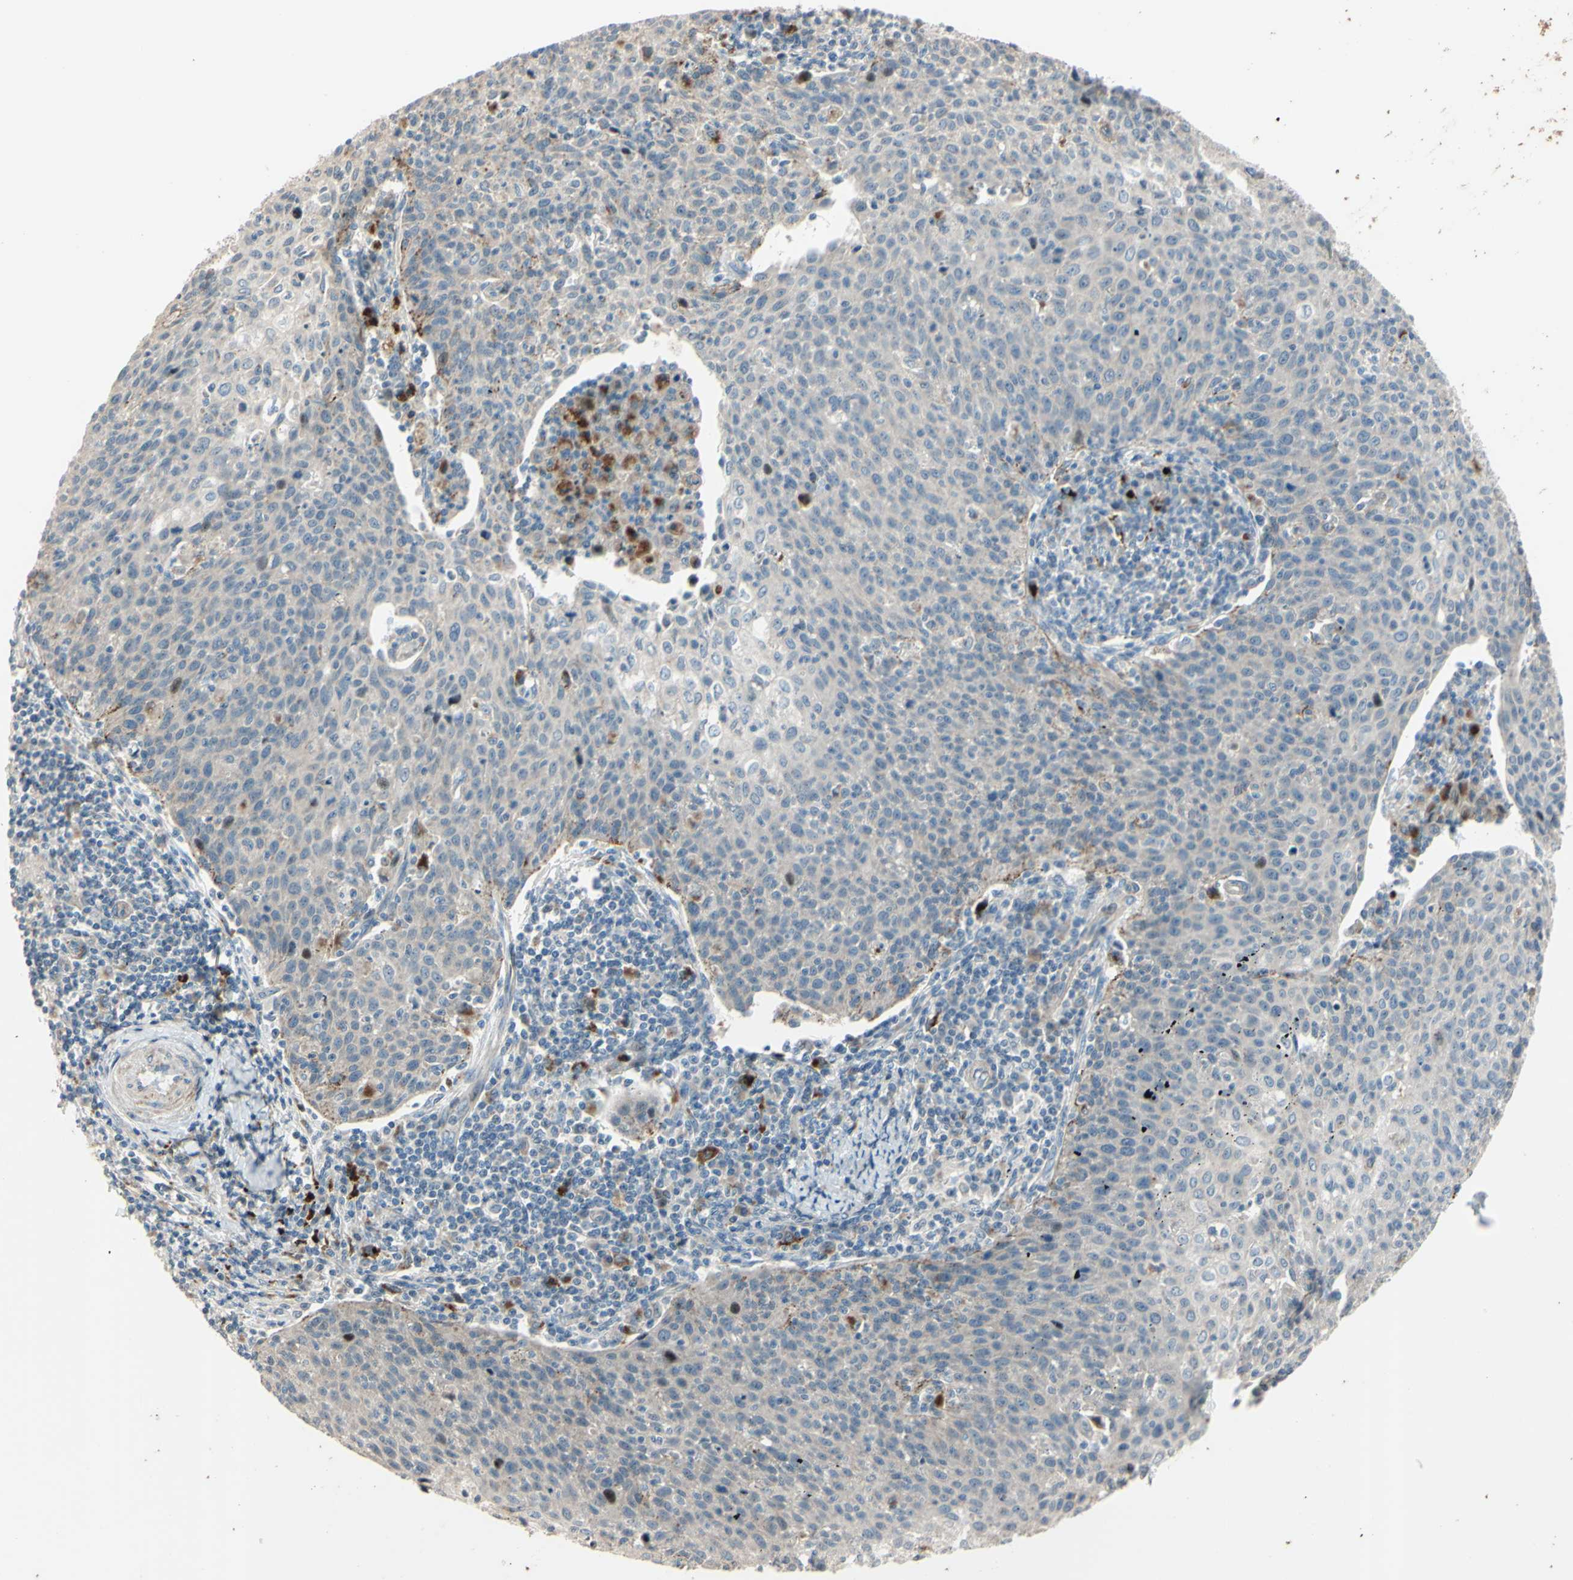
{"staining": {"intensity": "negative", "quantity": "none", "location": "none"}, "tissue": "cervical cancer", "cell_type": "Tumor cells", "image_type": "cancer", "snomed": [{"axis": "morphology", "description": "Squamous cell carcinoma, NOS"}, {"axis": "topography", "description": "Cervix"}], "caption": "The immunohistochemistry photomicrograph has no significant staining in tumor cells of squamous cell carcinoma (cervical) tissue. Nuclei are stained in blue.", "gene": "NDFIP1", "patient": {"sex": "female", "age": 38}}